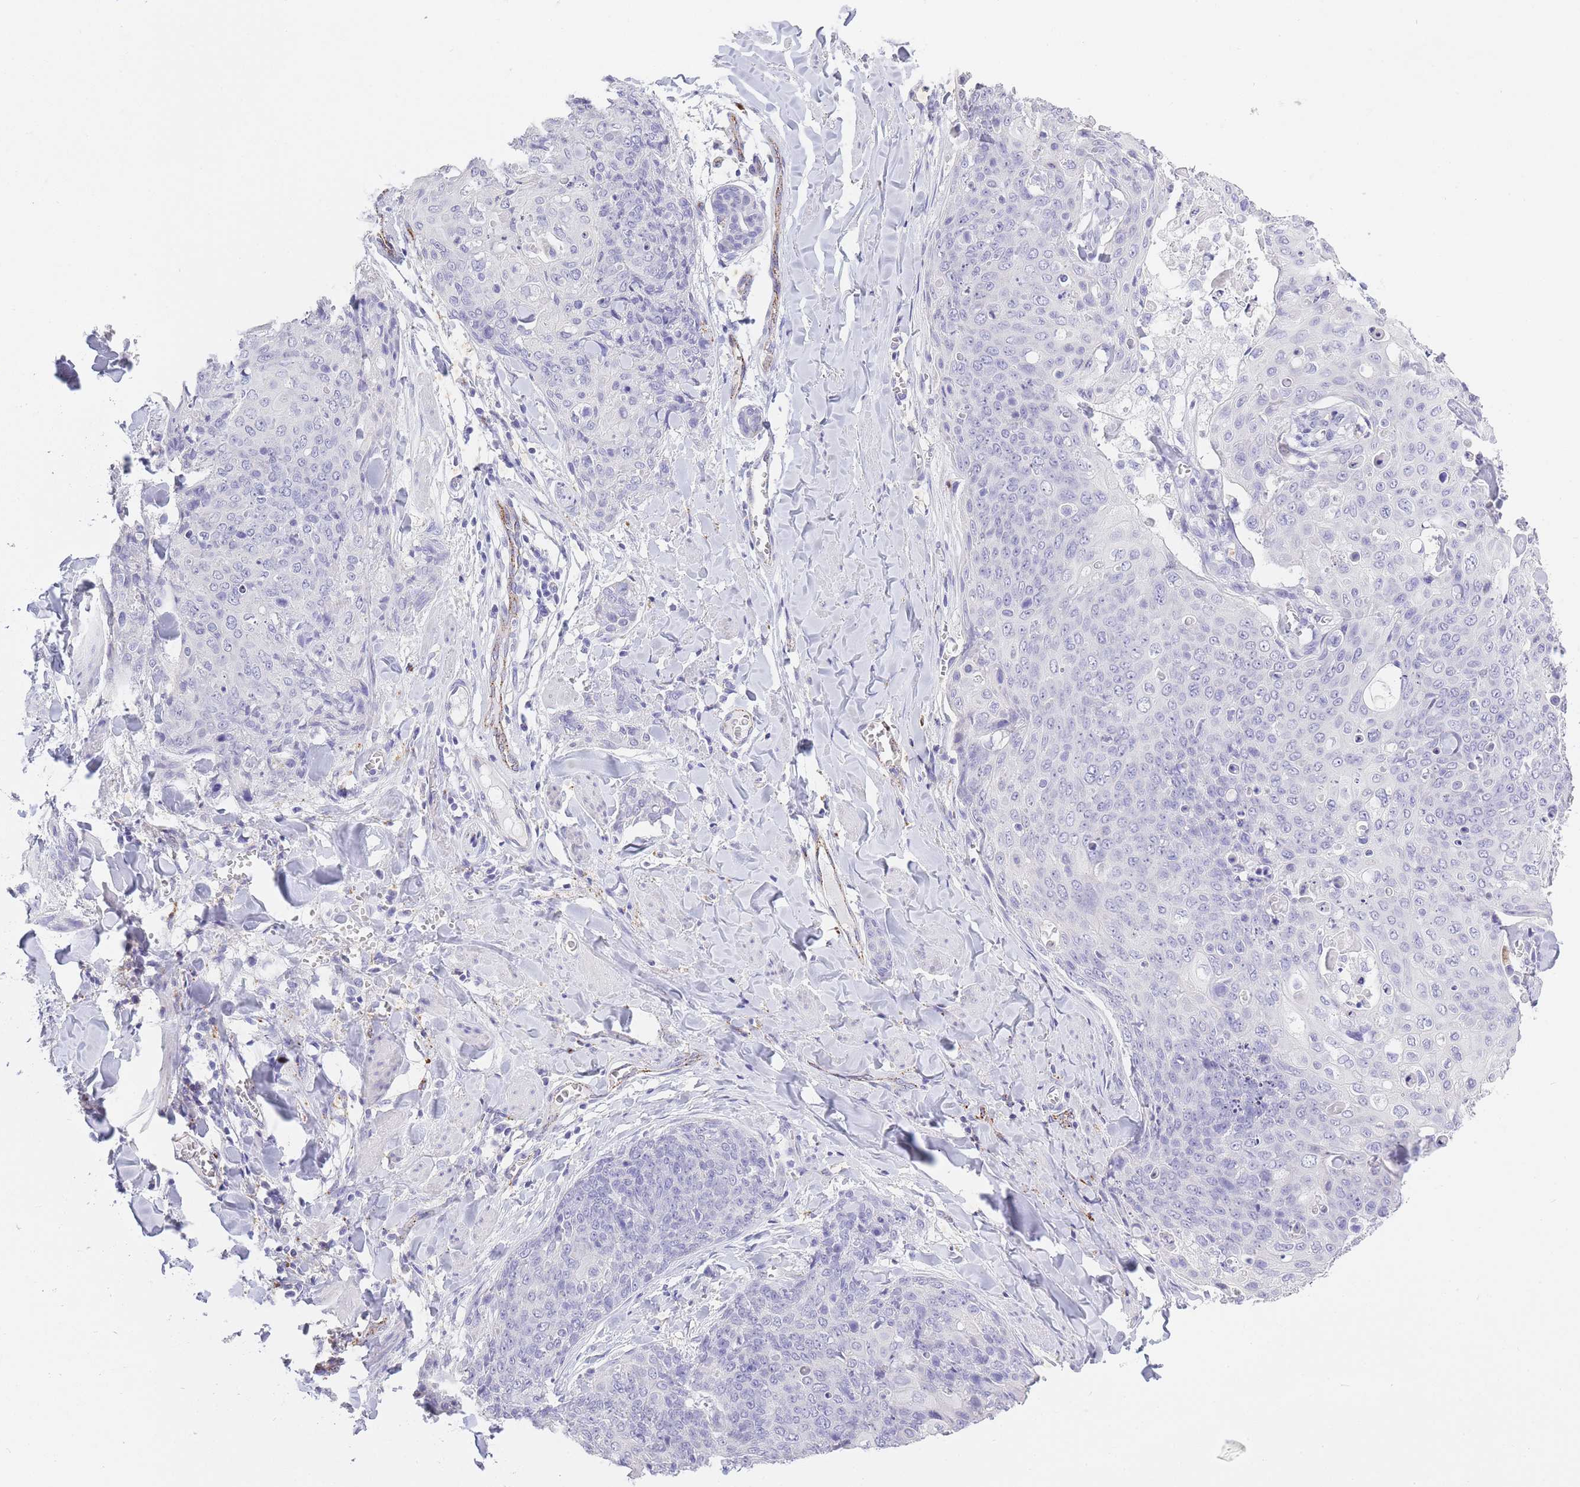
{"staining": {"intensity": "negative", "quantity": "none", "location": "none"}, "tissue": "skin cancer", "cell_type": "Tumor cells", "image_type": "cancer", "snomed": [{"axis": "morphology", "description": "Squamous cell carcinoma, NOS"}, {"axis": "topography", "description": "Skin"}, {"axis": "topography", "description": "Vulva"}], "caption": "Squamous cell carcinoma (skin) was stained to show a protein in brown. There is no significant expression in tumor cells.", "gene": "RHO", "patient": {"sex": "female", "age": 85}}